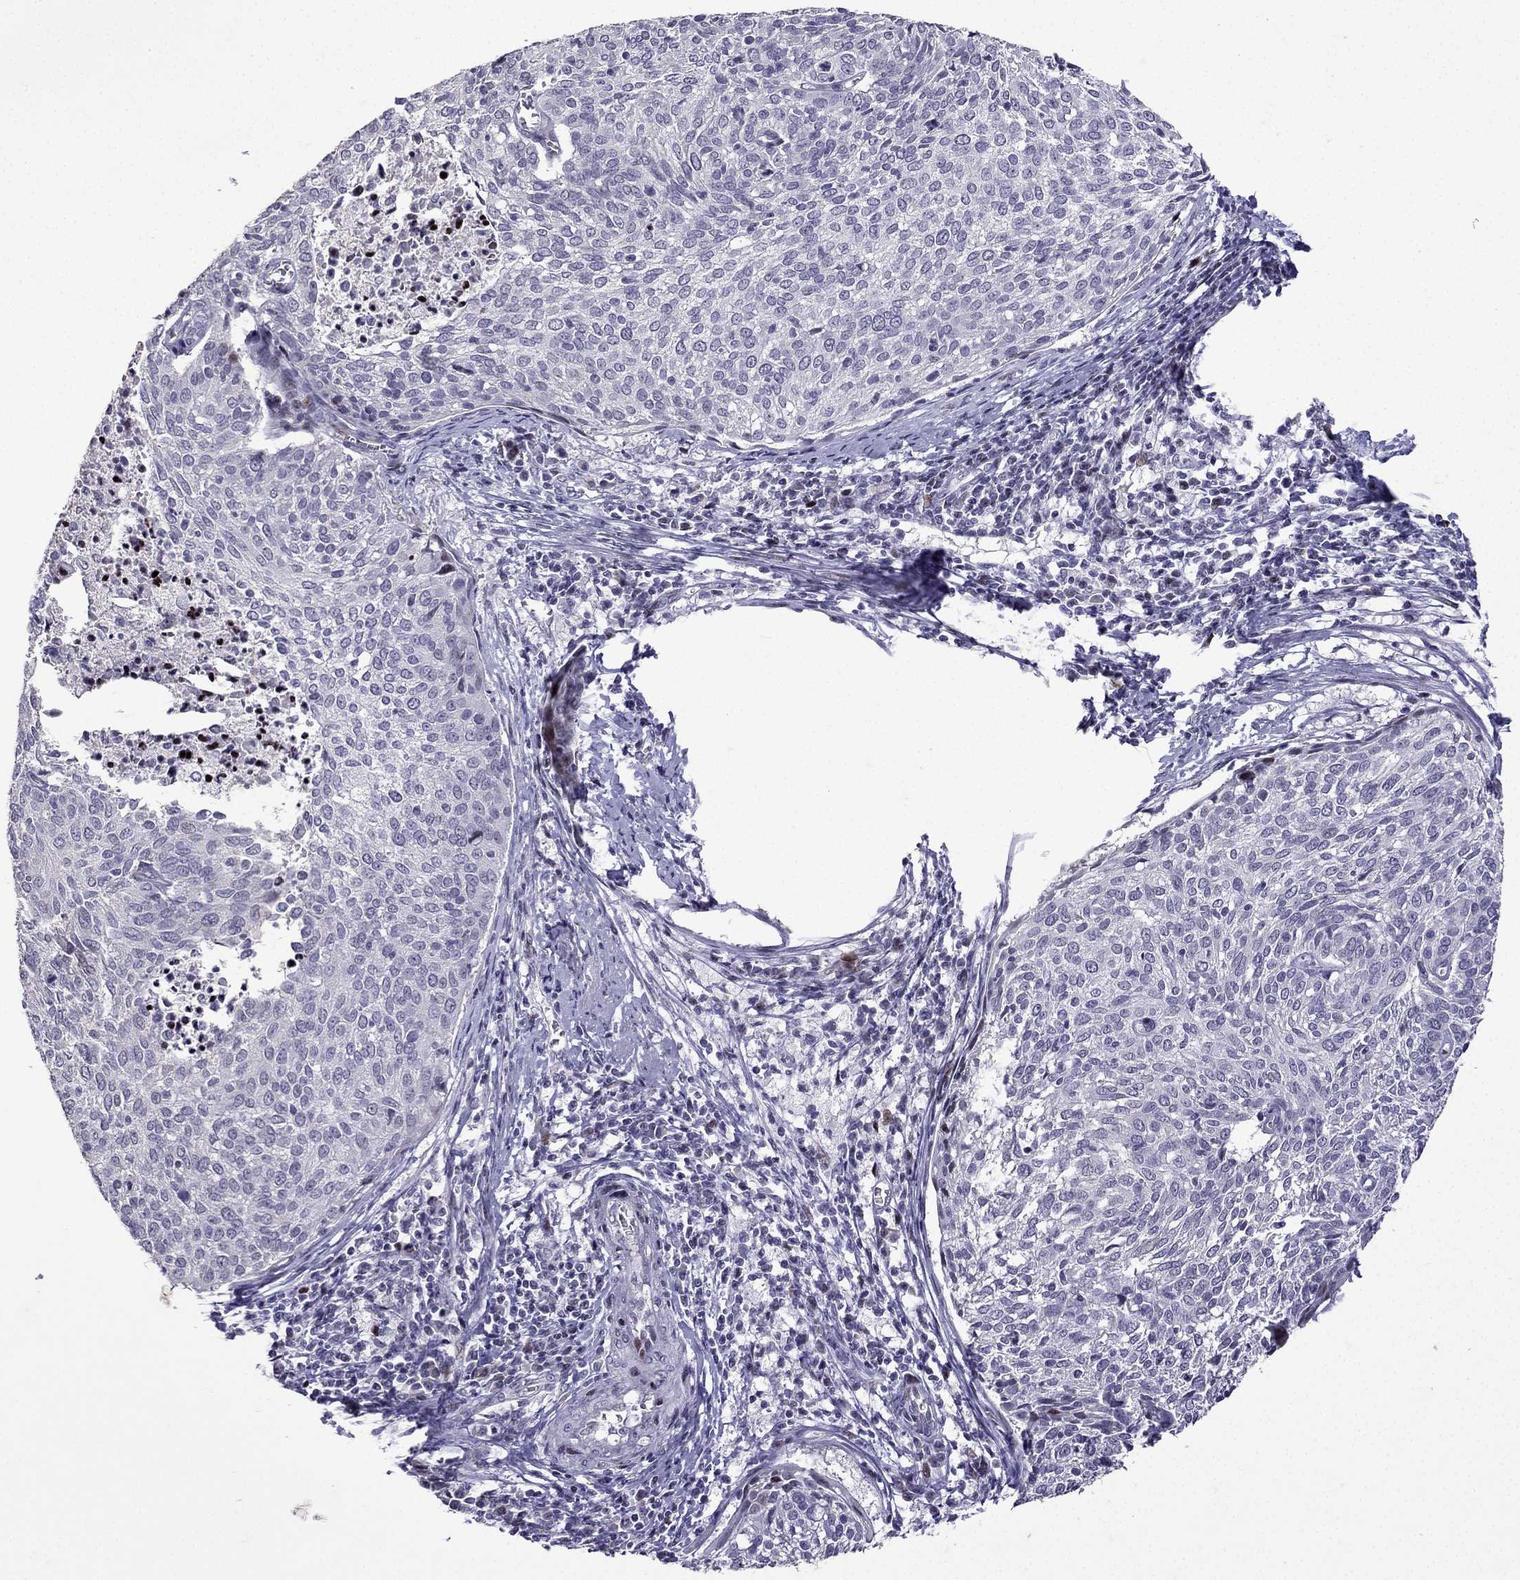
{"staining": {"intensity": "negative", "quantity": "none", "location": "none"}, "tissue": "cervical cancer", "cell_type": "Tumor cells", "image_type": "cancer", "snomed": [{"axis": "morphology", "description": "Squamous cell carcinoma, NOS"}, {"axis": "topography", "description": "Cervix"}], "caption": "Image shows no protein expression in tumor cells of cervical cancer tissue.", "gene": "TTN", "patient": {"sex": "female", "age": 39}}